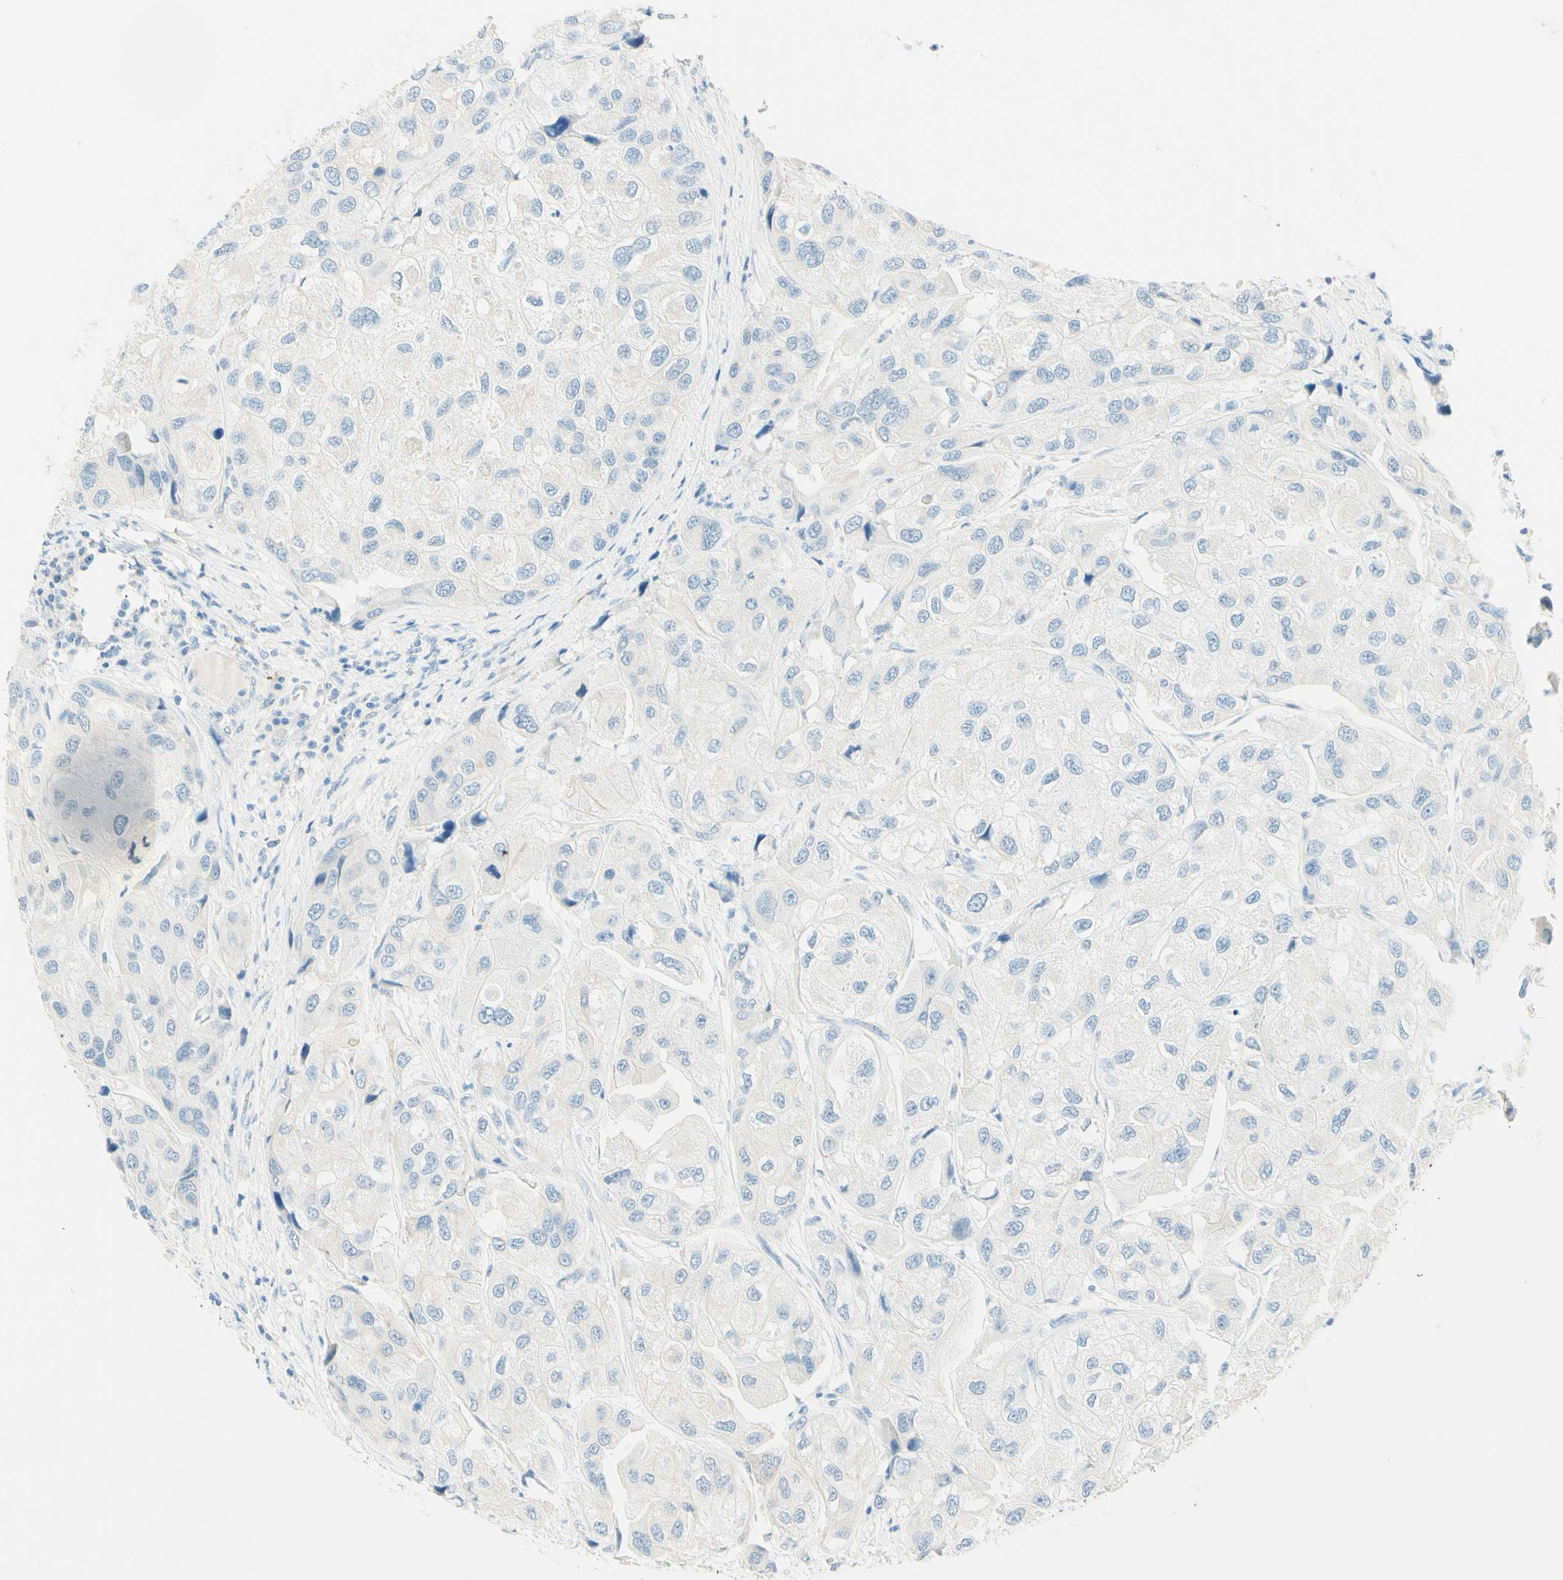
{"staining": {"intensity": "negative", "quantity": "none", "location": "none"}, "tissue": "urothelial cancer", "cell_type": "Tumor cells", "image_type": "cancer", "snomed": [{"axis": "morphology", "description": "Urothelial carcinoma, High grade"}, {"axis": "topography", "description": "Urinary bladder"}], "caption": "This micrograph is of urothelial cancer stained with immunohistochemistry to label a protein in brown with the nuclei are counter-stained blue. There is no expression in tumor cells.", "gene": "TMEM132D", "patient": {"sex": "female", "age": 64}}